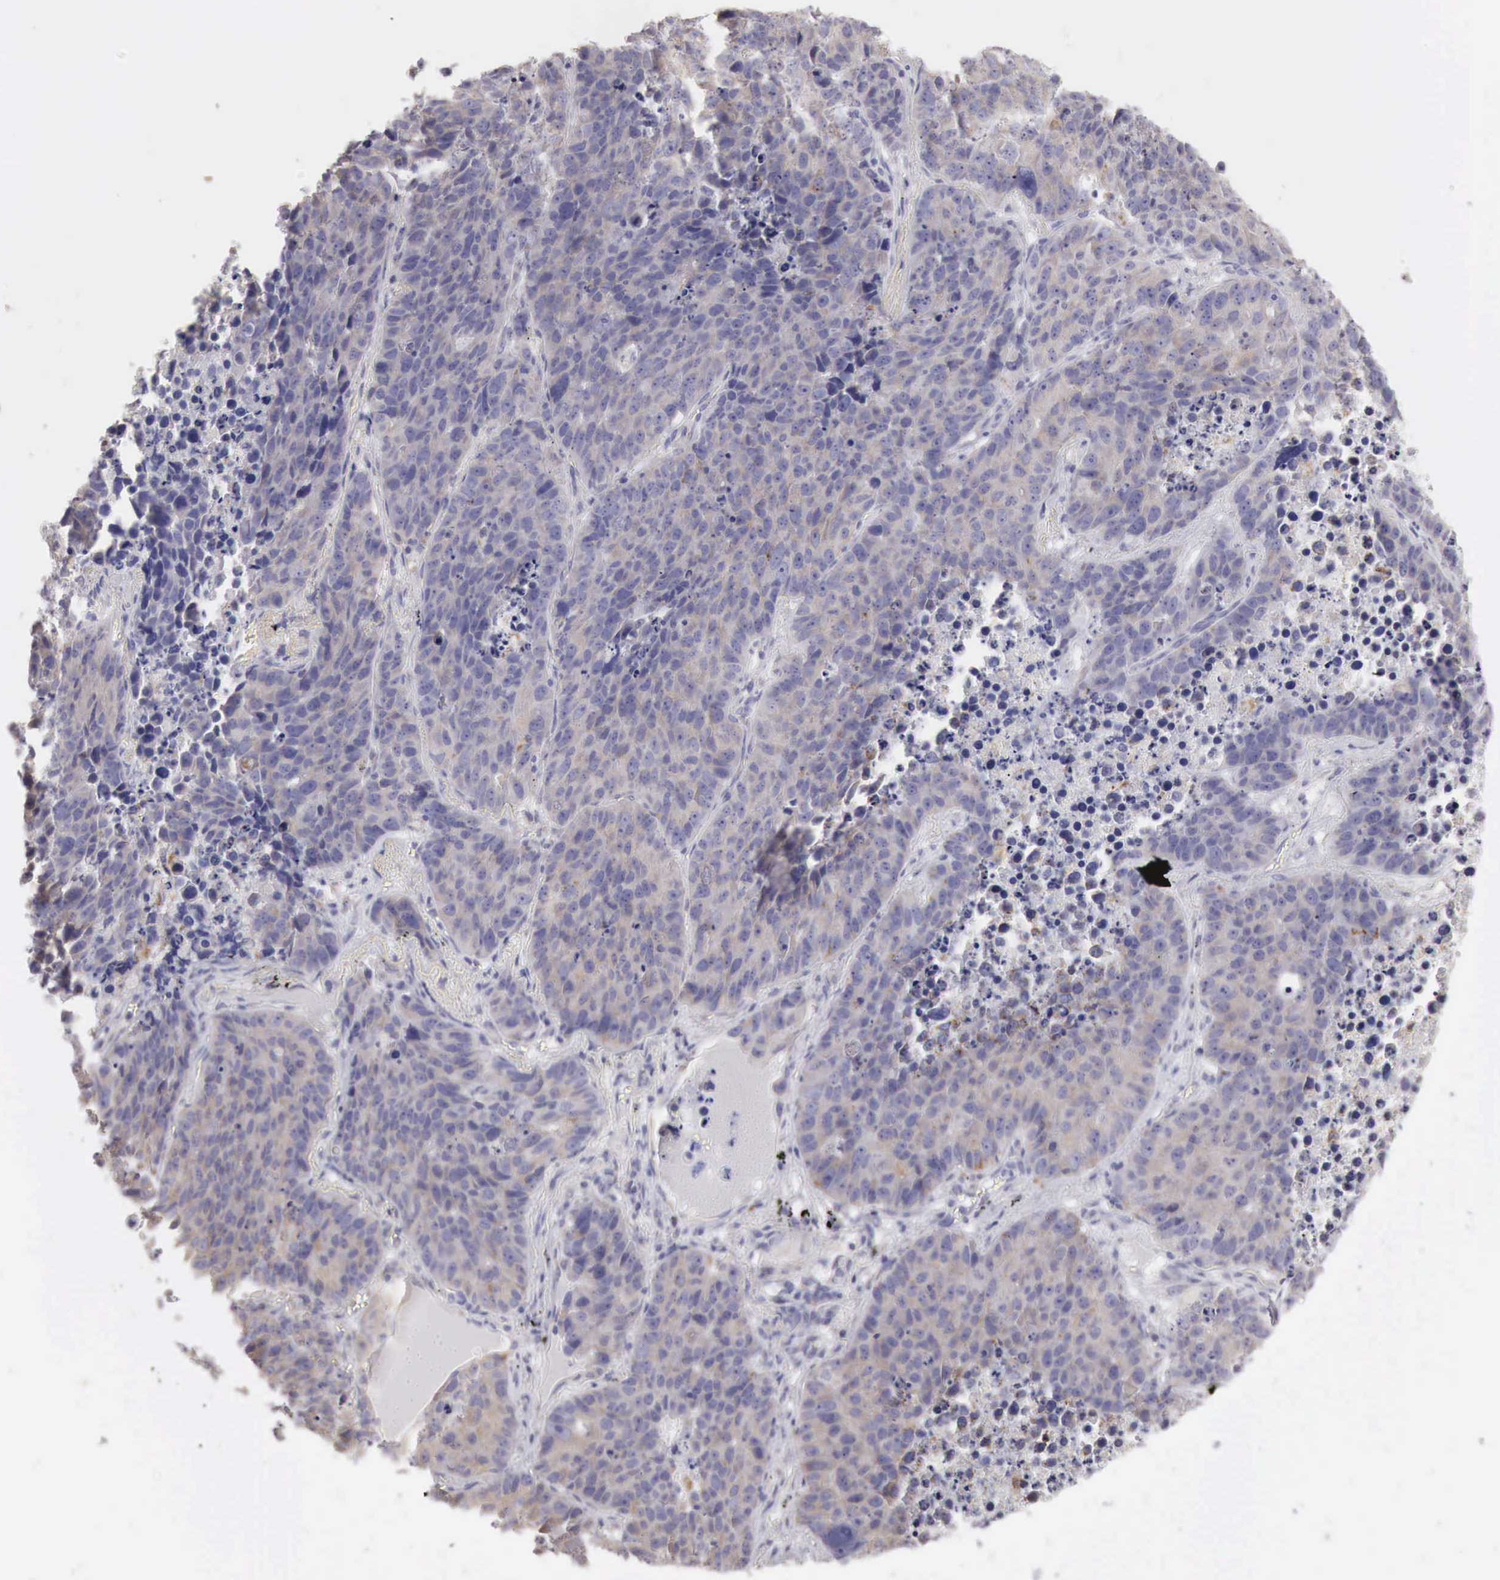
{"staining": {"intensity": "weak", "quantity": "25%-75%", "location": "cytoplasmic/membranous"}, "tissue": "lung cancer", "cell_type": "Tumor cells", "image_type": "cancer", "snomed": [{"axis": "morphology", "description": "Carcinoid, malignant, NOS"}, {"axis": "topography", "description": "Lung"}], "caption": "Lung malignant carcinoid stained with a brown dye shows weak cytoplasmic/membranous positive positivity in approximately 25%-75% of tumor cells.", "gene": "NSDHL", "patient": {"sex": "male", "age": 60}}